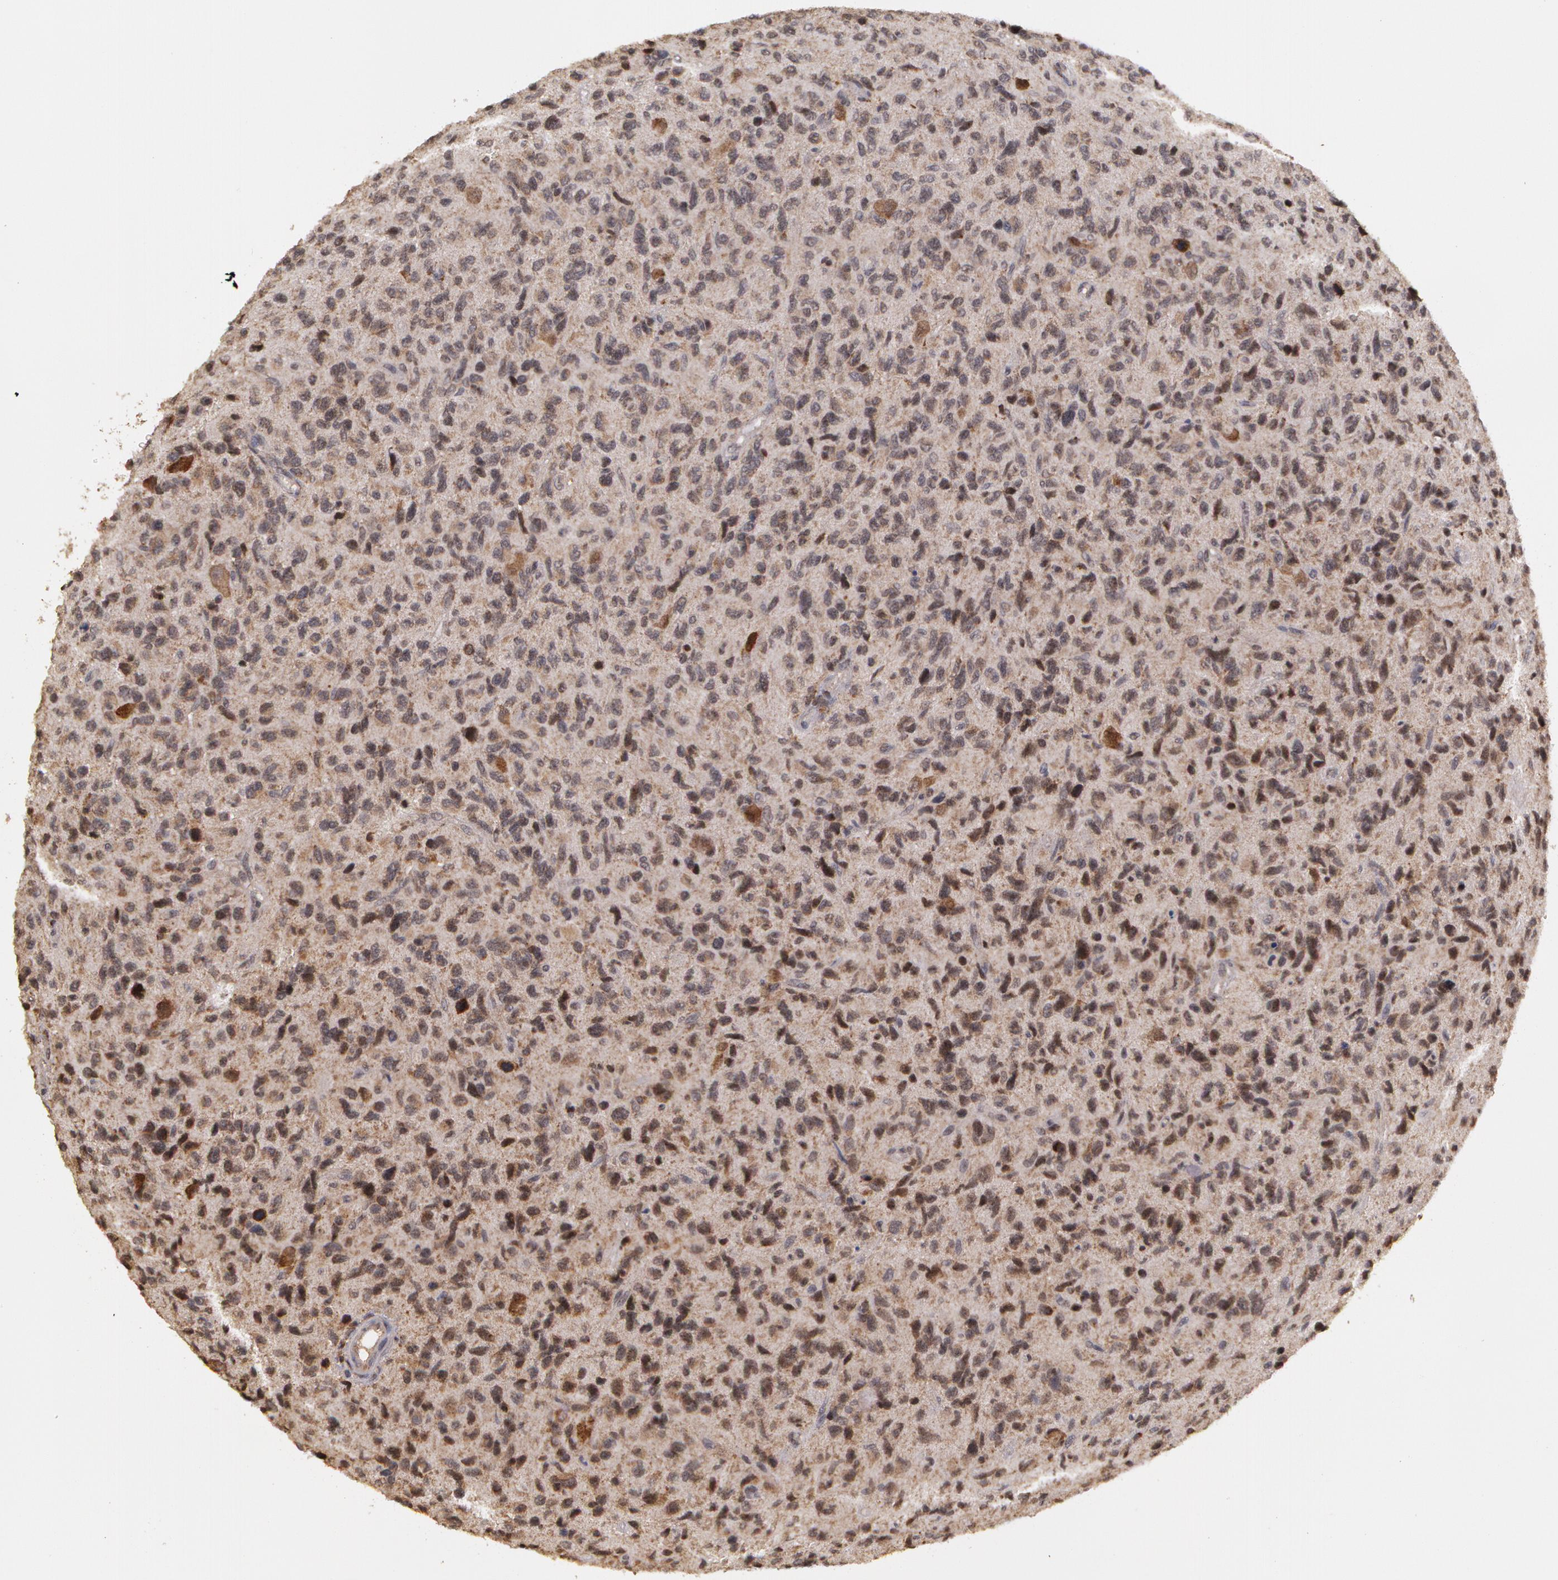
{"staining": {"intensity": "strong", "quantity": "25%-75%", "location": "cytoplasmic/membranous"}, "tissue": "glioma", "cell_type": "Tumor cells", "image_type": "cancer", "snomed": [{"axis": "morphology", "description": "Glioma, malignant, High grade"}, {"axis": "topography", "description": "Brain"}], "caption": "Glioma stained for a protein shows strong cytoplasmic/membranous positivity in tumor cells.", "gene": "GLIS1", "patient": {"sex": "female", "age": 60}}